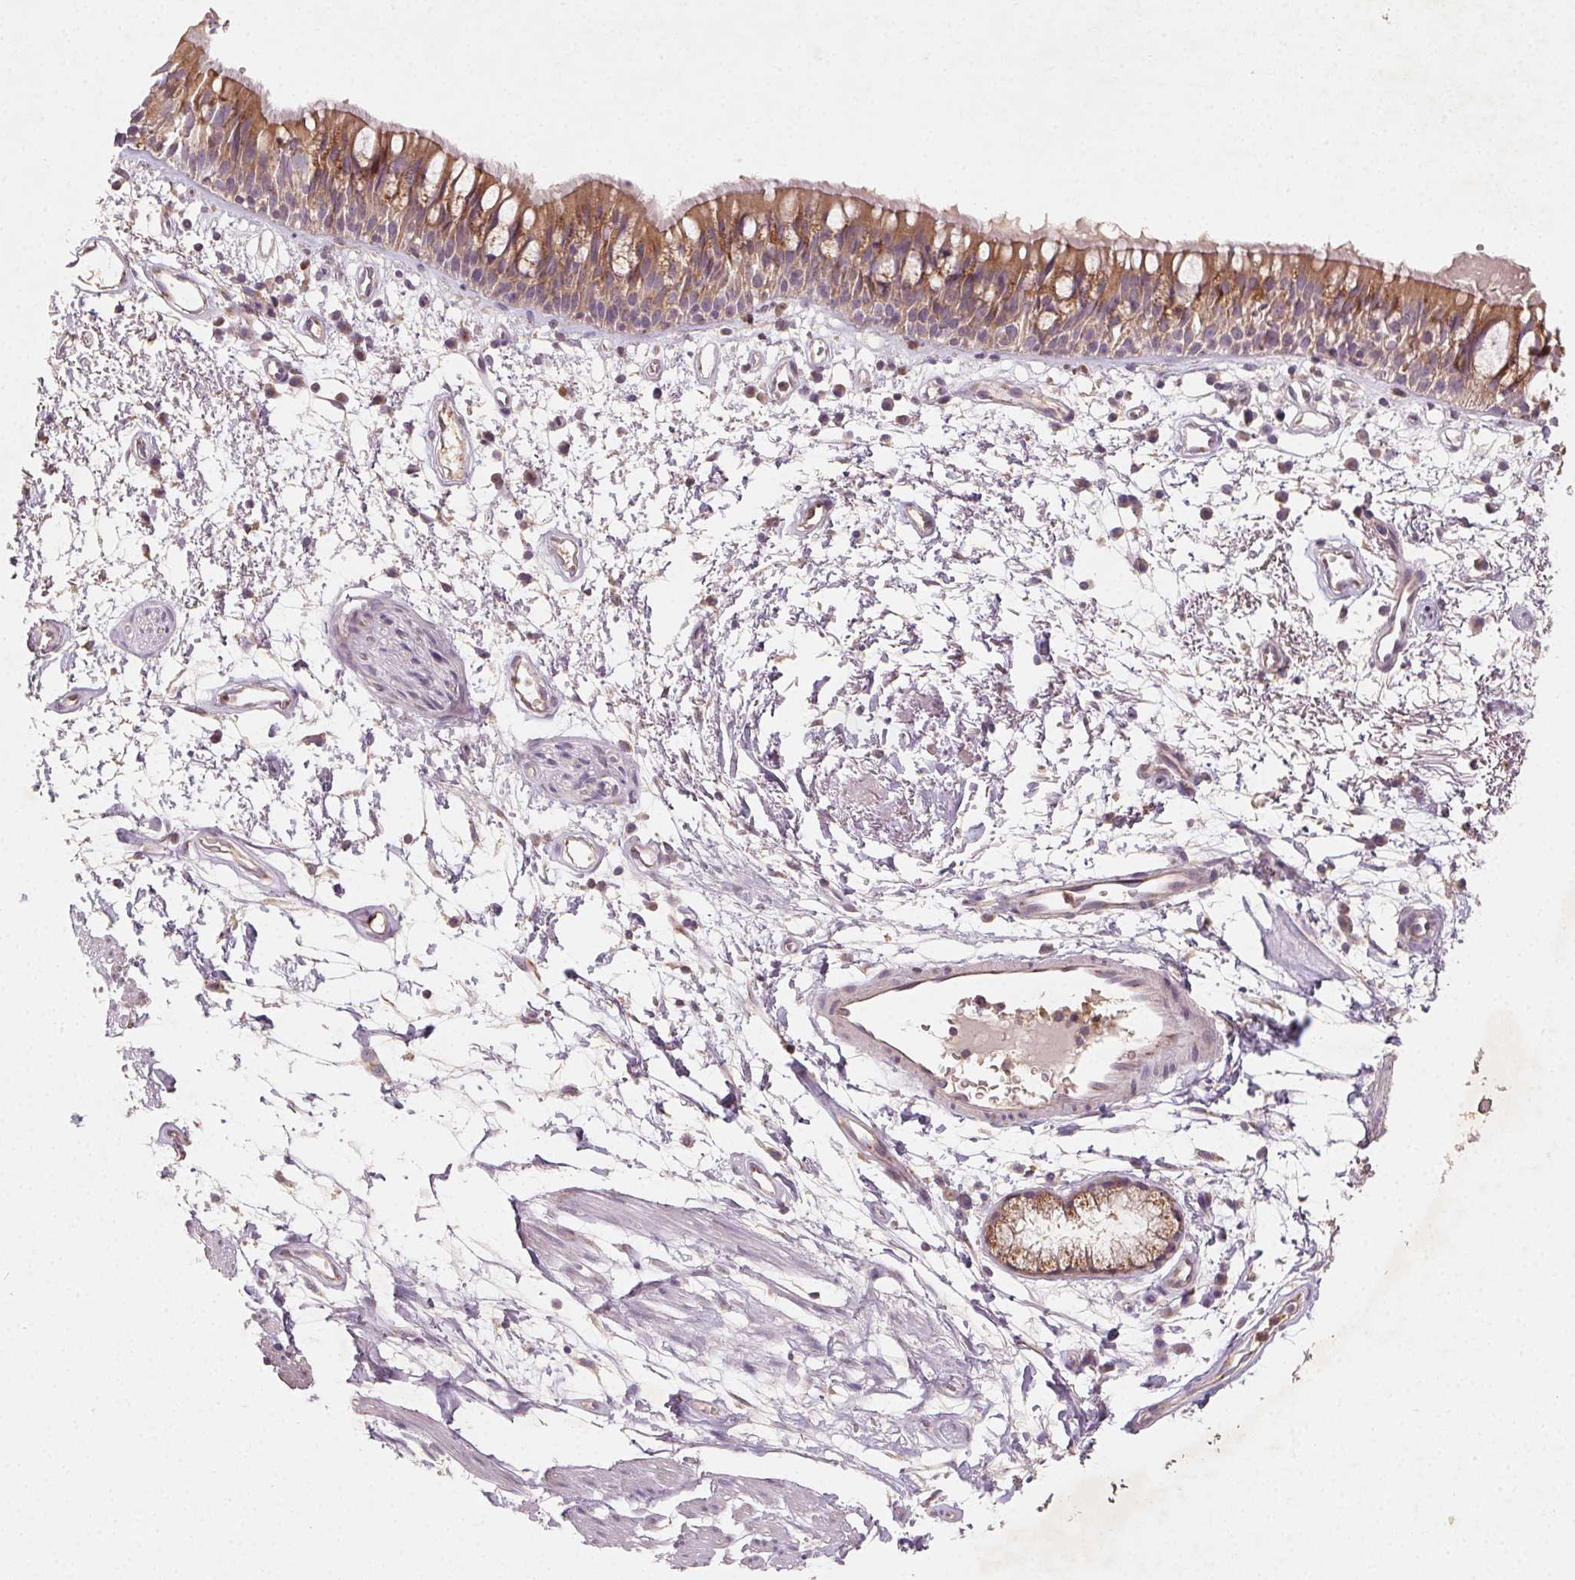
{"staining": {"intensity": "moderate", "quantity": ">75%", "location": "cytoplasmic/membranous"}, "tissue": "bronchus", "cell_type": "Respiratory epithelial cells", "image_type": "normal", "snomed": [{"axis": "morphology", "description": "Normal tissue, NOS"}, {"axis": "morphology", "description": "Squamous cell carcinoma, NOS"}, {"axis": "topography", "description": "Cartilage tissue"}, {"axis": "topography", "description": "Bronchus"}, {"axis": "topography", "description": "Lung"}], "caption": "Immunohistochemistry (IHC) micrograph of normal human bronchus stained for a protein (brown), which displays medium levels of moderate cytoplasmic/membranous expression in approximately >75% of respiratory epithelial cells.", "gene": "AP1S1", "patient": {"sex": "male", "age": 66}}